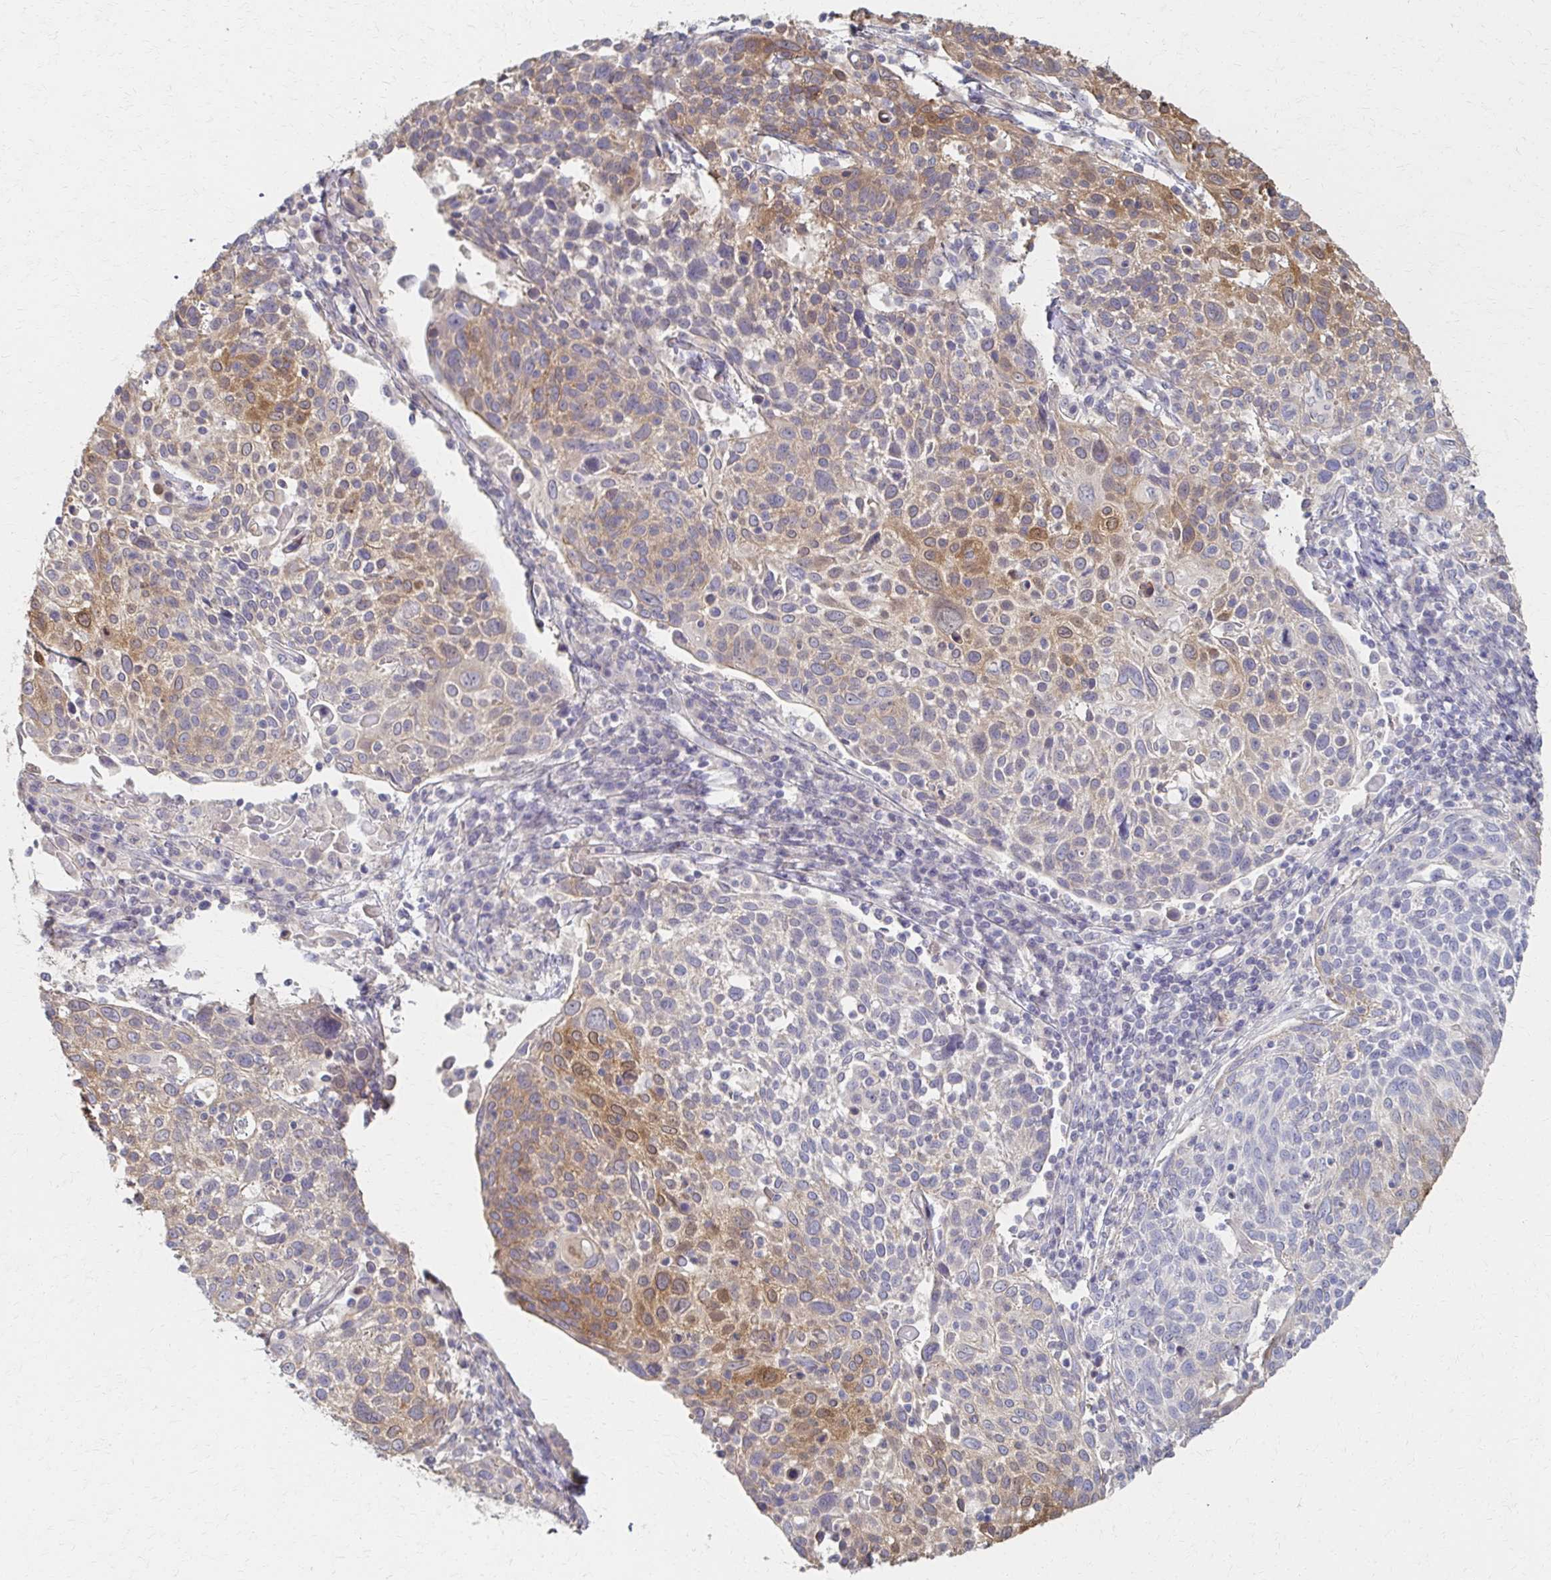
{"staining": {"intensity": "moderate", "quantity": "25%-75%", "location": "cytoplasmic/membranous"}, "tissue": "cervical cancer", "cell_type": "Tumor cells", "image_type": "cancer", "snomed": [{"axis": "morphology", "description": "Squamous cell carcinoma, NOS"}, {"axis": "topography", "description": "Cervix"}], "caption": "The histopathology image demonstrates a brown stain indicating the presence of a protein in the cytoplasmic/membranous of tumor cells in cervical squamous cell carcinoma.", "gene": "EOLA2", "patient": {"sex": "female", "age": 61}}